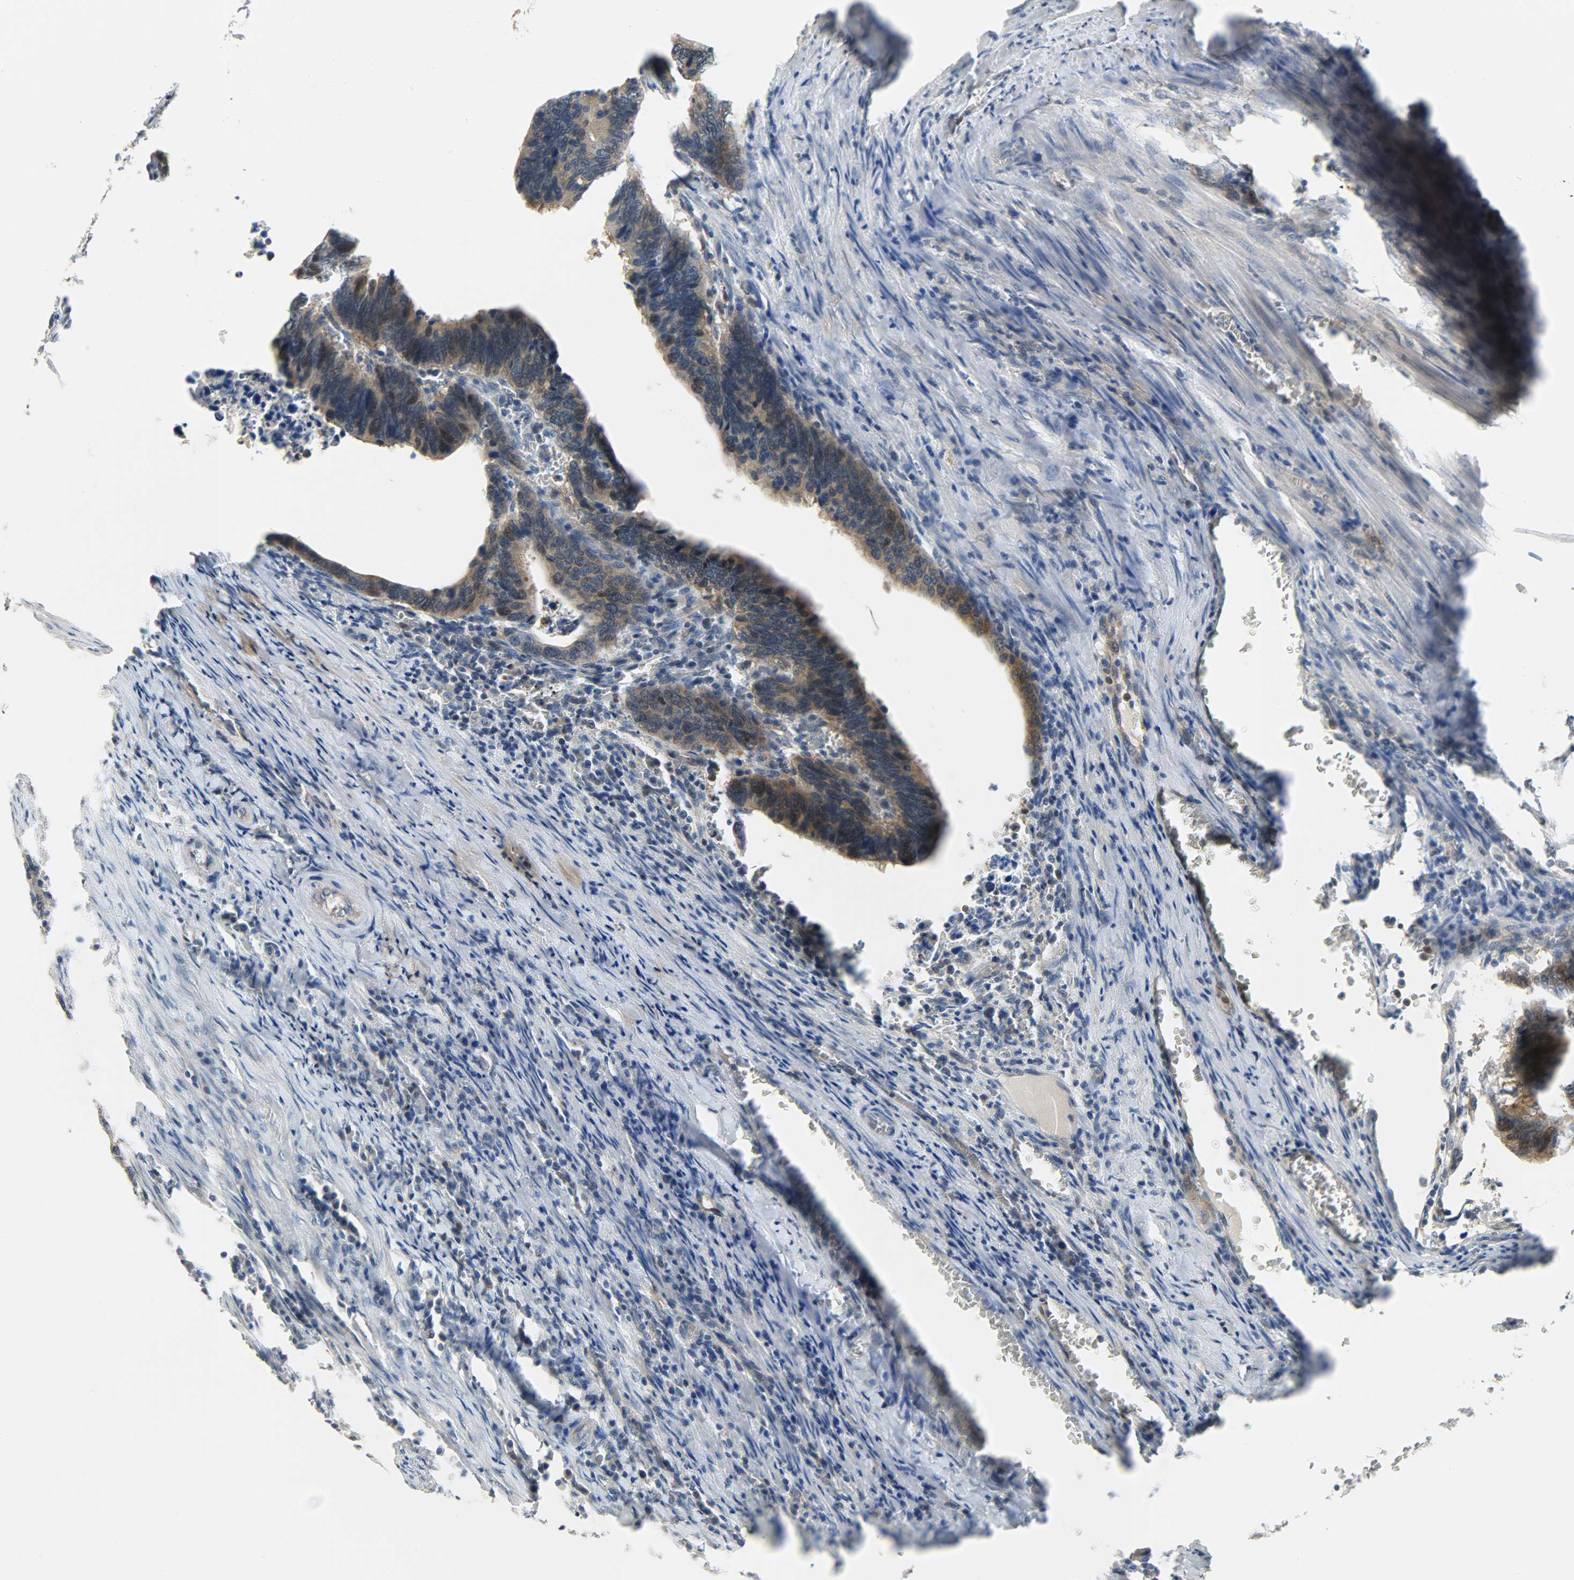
{"staining": {"intensity": "moderate", "quantity": ">75%", "location": "cytoplasmic/membranous"}, "tissue": "colorectal cancer", "cell_type": "Tumor cells", "image_type": "cancer", "snomed": [{"axis": "morphology", "description": "Adenocarcinoma, NOS"}, {"axis": "topography", "description": "Colon"}], "caption": "Tumor cells show medium levels of moderate cytoplasmic/membranous staining in approximately >75% of cells in colorectal cancer (adenocarcinoma).", "gene": "EIF4EBP1", "patient": {"sex": "male", "age": 72}}